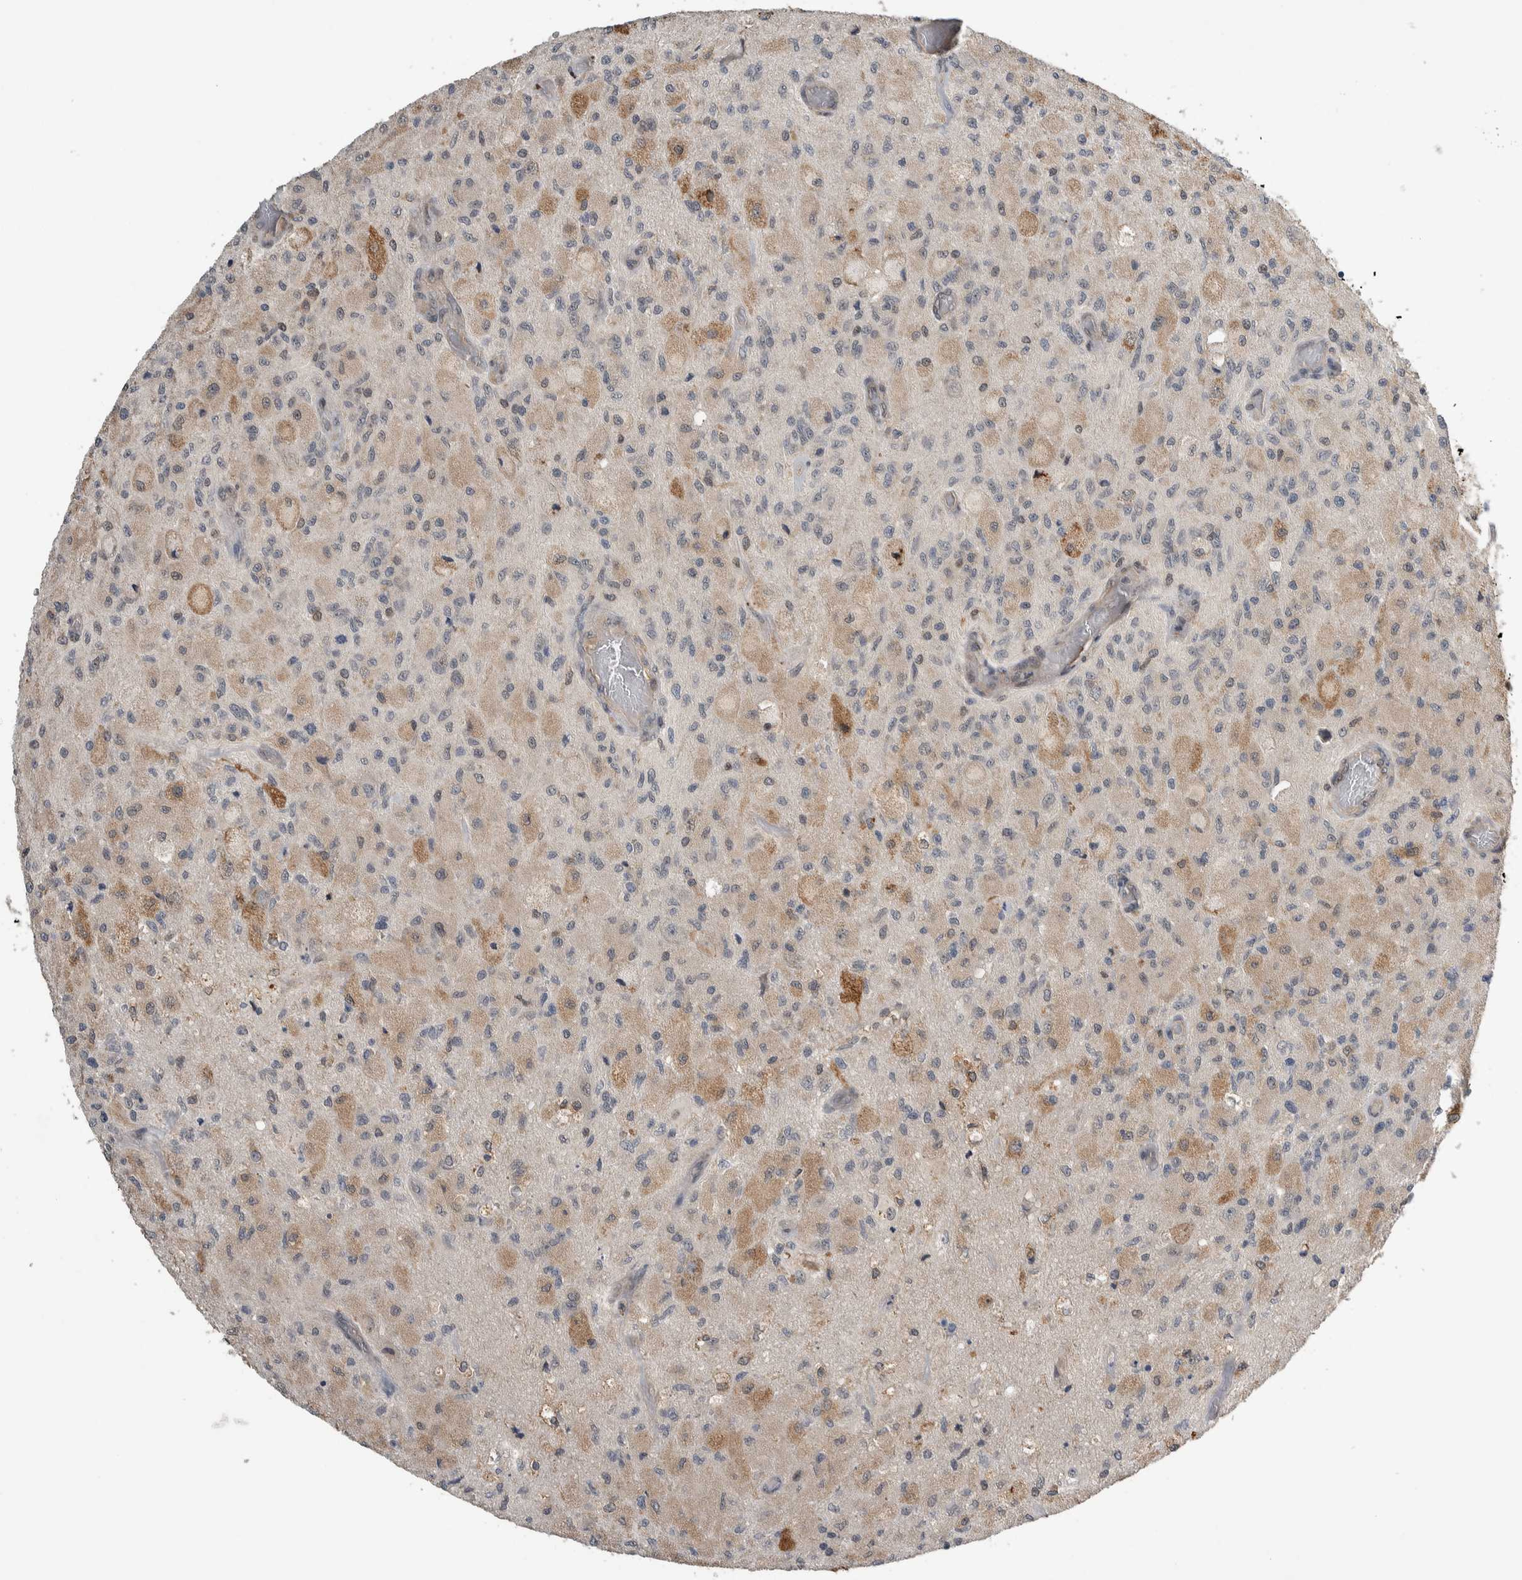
{"staining": {"intensity": "weak", "quantity": "<25%", "location": "cytoplasmic/membranous"}, "tissue": "glioma", "cell_type": "Tumor cells", "image_type": "cancer", "snomed": [{"axis": "morphology", "description": "Normal tissue, NOS"}, {"axis": "morphology", "description": "Glioma, malignant, High grade"}, {"axis": "topography", "description": "Cerebral cortex"}], "caption": "Malignant high-grade glioma was stained to show a protein in brown. There is no significant staining in tumor cells.", "gene": "PRDM4", "patient": {"sex": "male", "age": 77}}